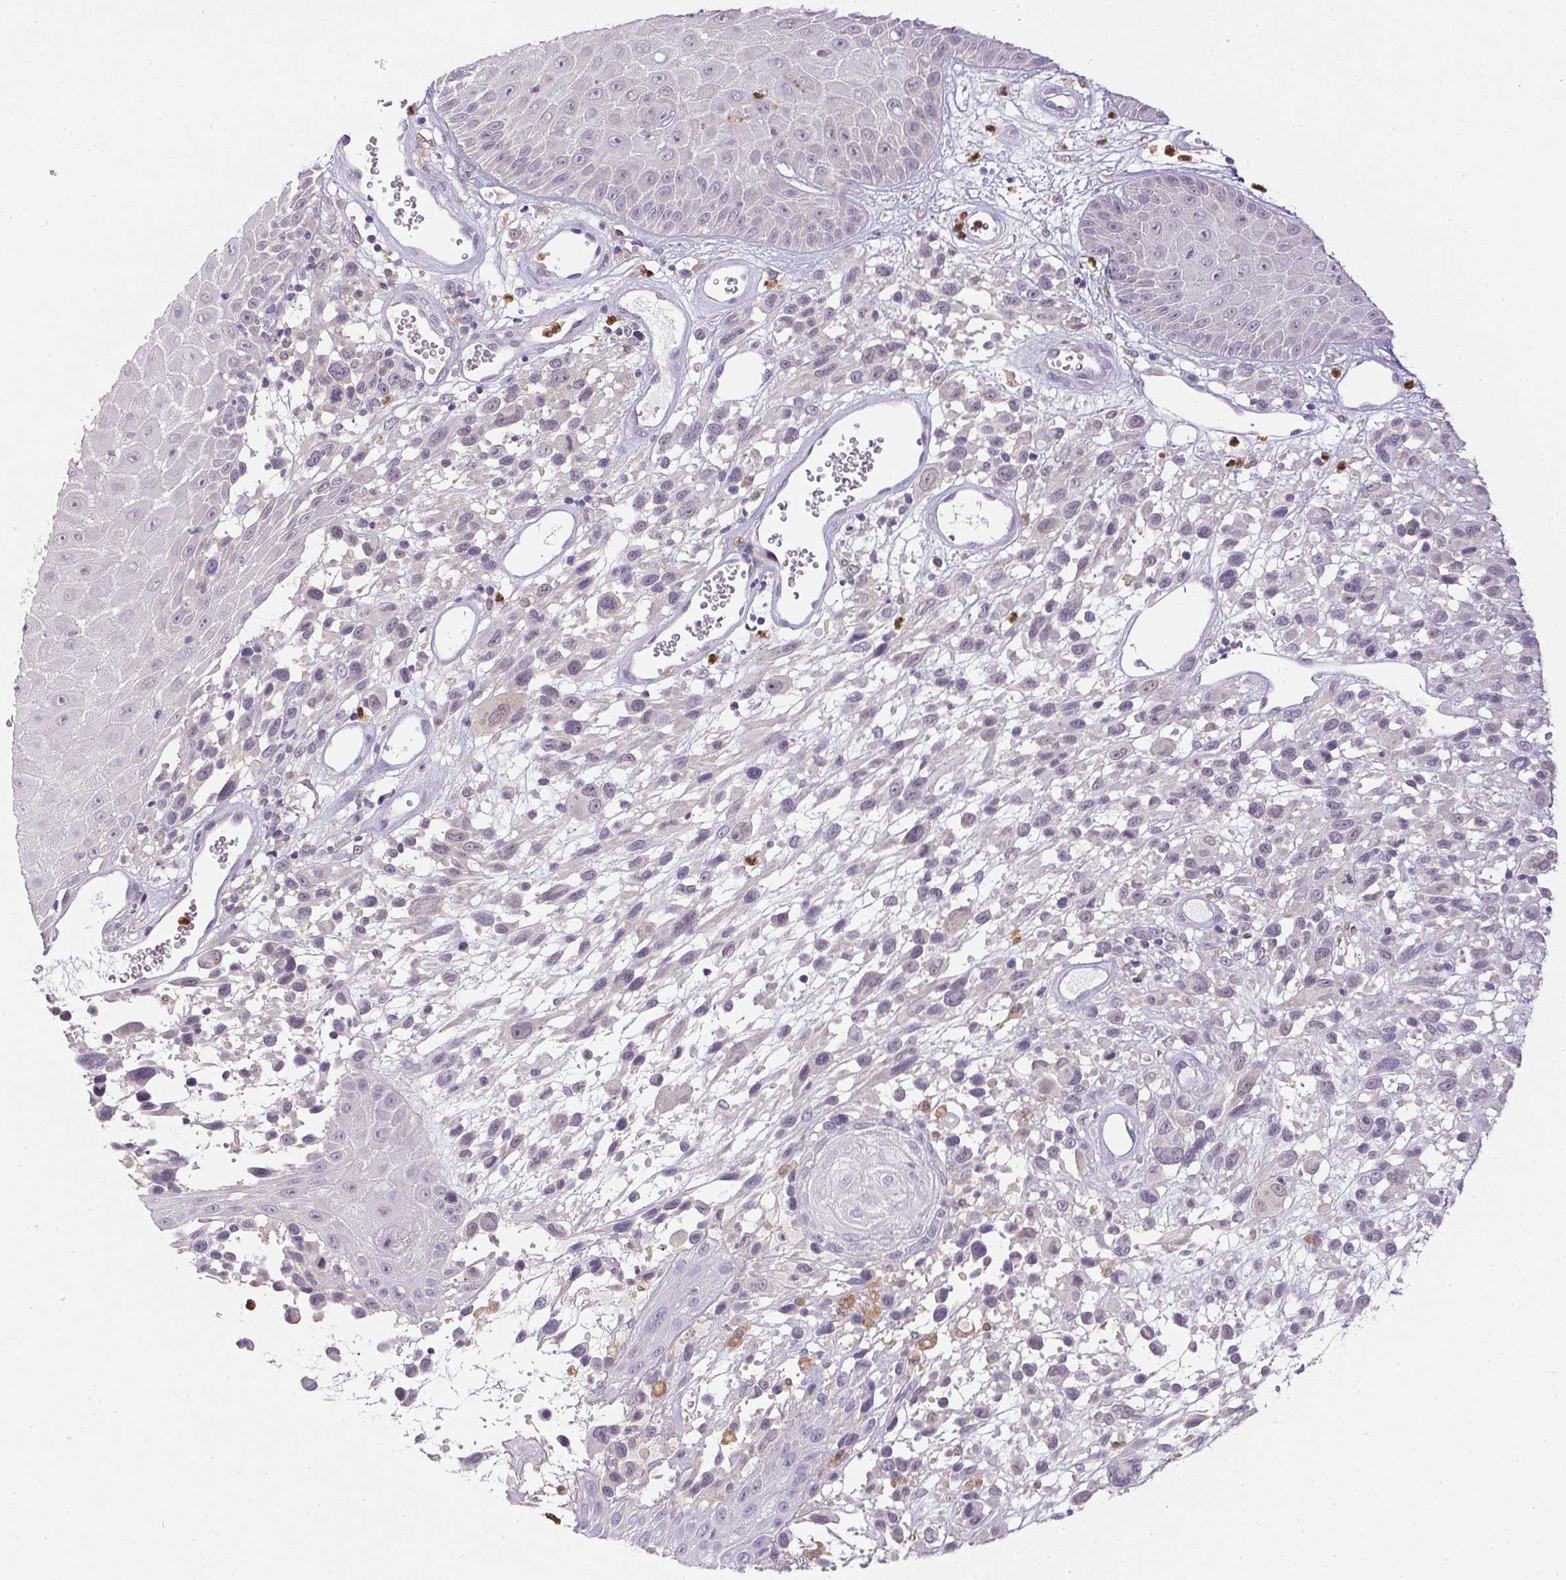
{"staining": {"intensity": "negative", "quantity": "none", "location": "none"}, "tissue": "melanoma", "cell_type": "Tumor cells", "image_type": "cancer", "snomed": [{"axis": "morphology", "description": "Malignant melanoma, NOS"}, {"axis": "topography", "description": "Skin"}], "caption": "This is a micrograph of immunohistochemistry staining of melanoma, which shows no expression in tumor cells.", "gene": "DNAJC5G", "patient": {"sex": "male", "age": 68}}